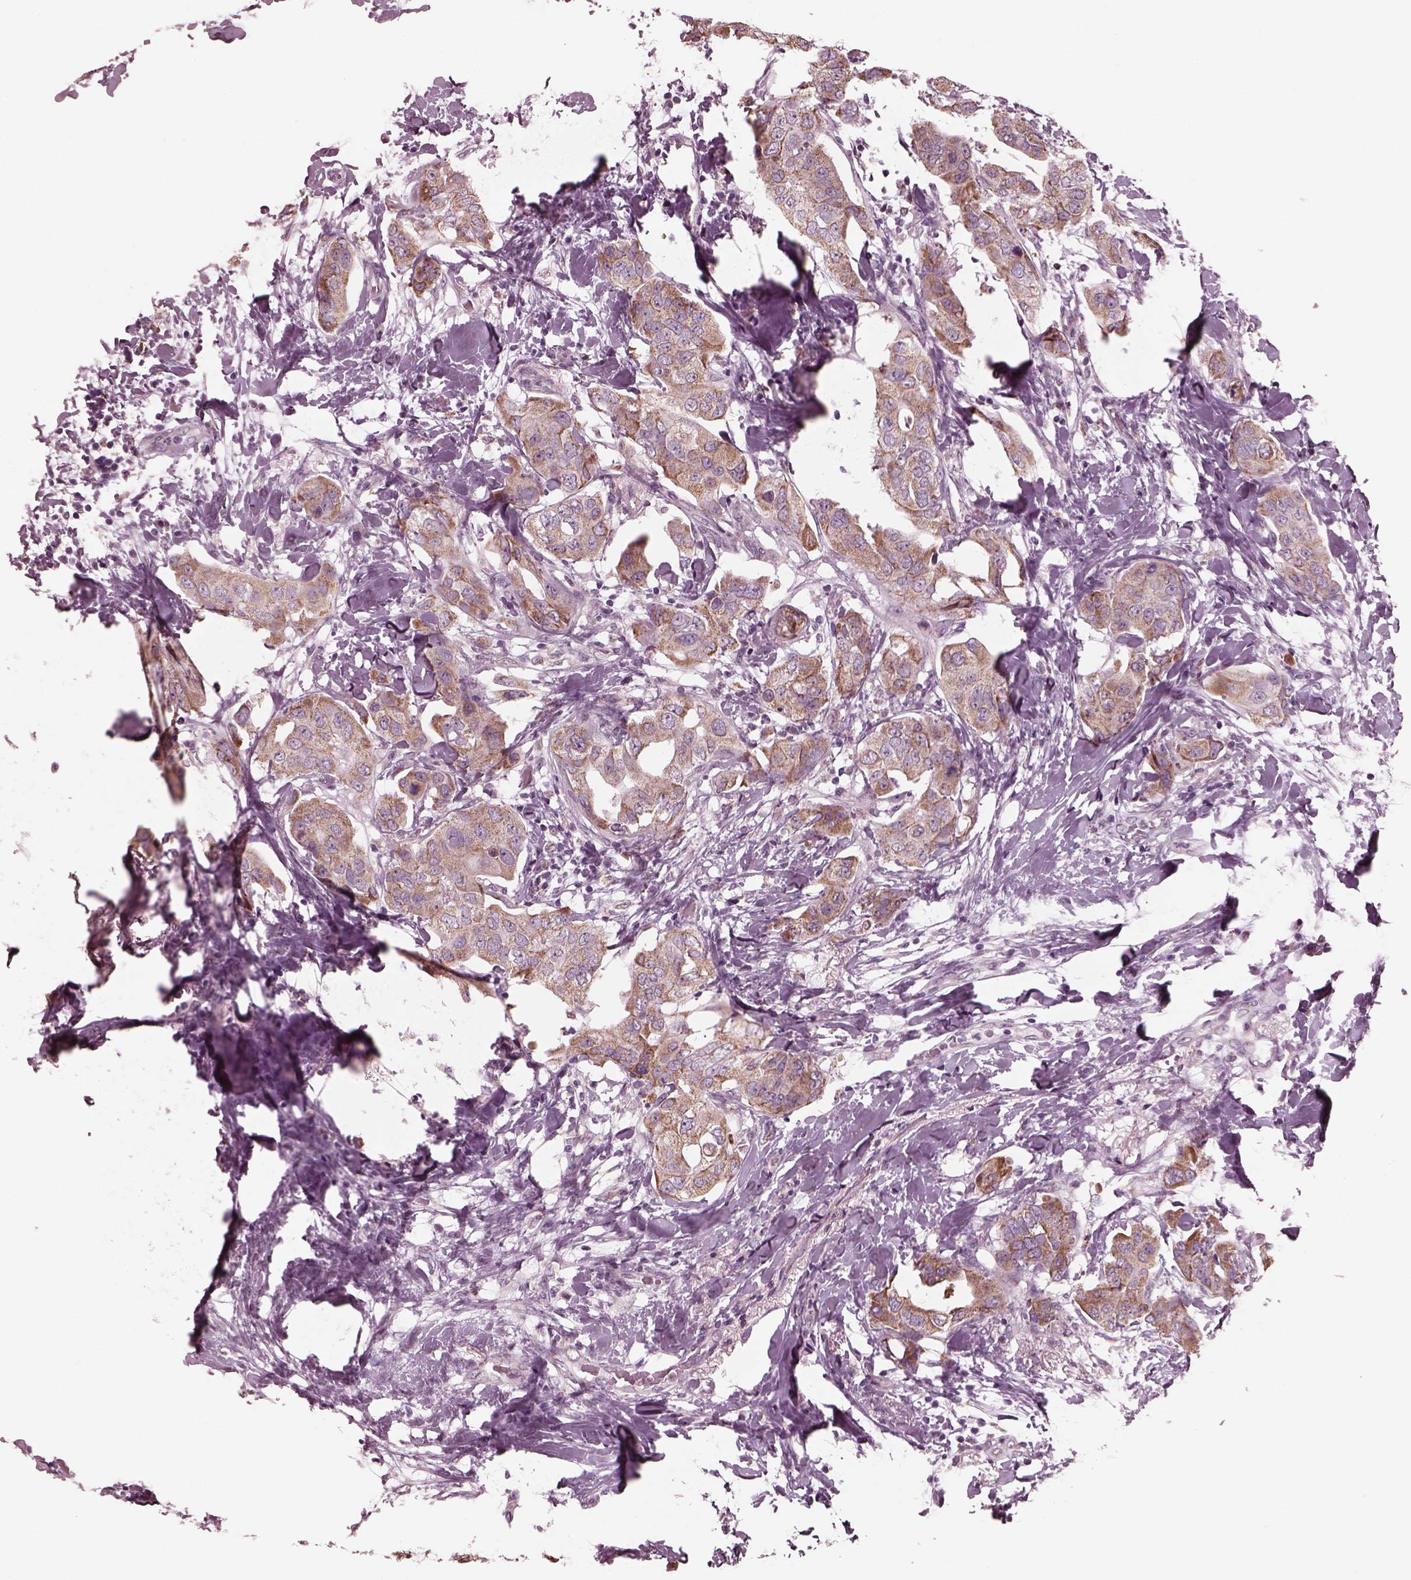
{"staining": {"intensity": "moderate", "quantity": "25%-75%", "location": "cytoplasmic/membranous"}, "tissue": "breast cancer", "cell_type": "Tumor cells", "image_type": "cancer", "snomed": [{"axis": "morphology", "description": "Normal tissue, NOS"}, {"axis": "morphology", "description": "Duct carcinoma"}, {"axis": "topography", "description": "Breast"}], "caption": "This photomicrograph demonstrates breast cancer (intraductal carcinoma) stained with immunohistochemistry (IHC) to label a protein in brown. The cytoplasmic/membranous of tumor cells show moderate positivity for the protein. Nuclei are counter-stained blue.", "gene": "CELSR3", "patient": {"sex": "female", "age": 40}}